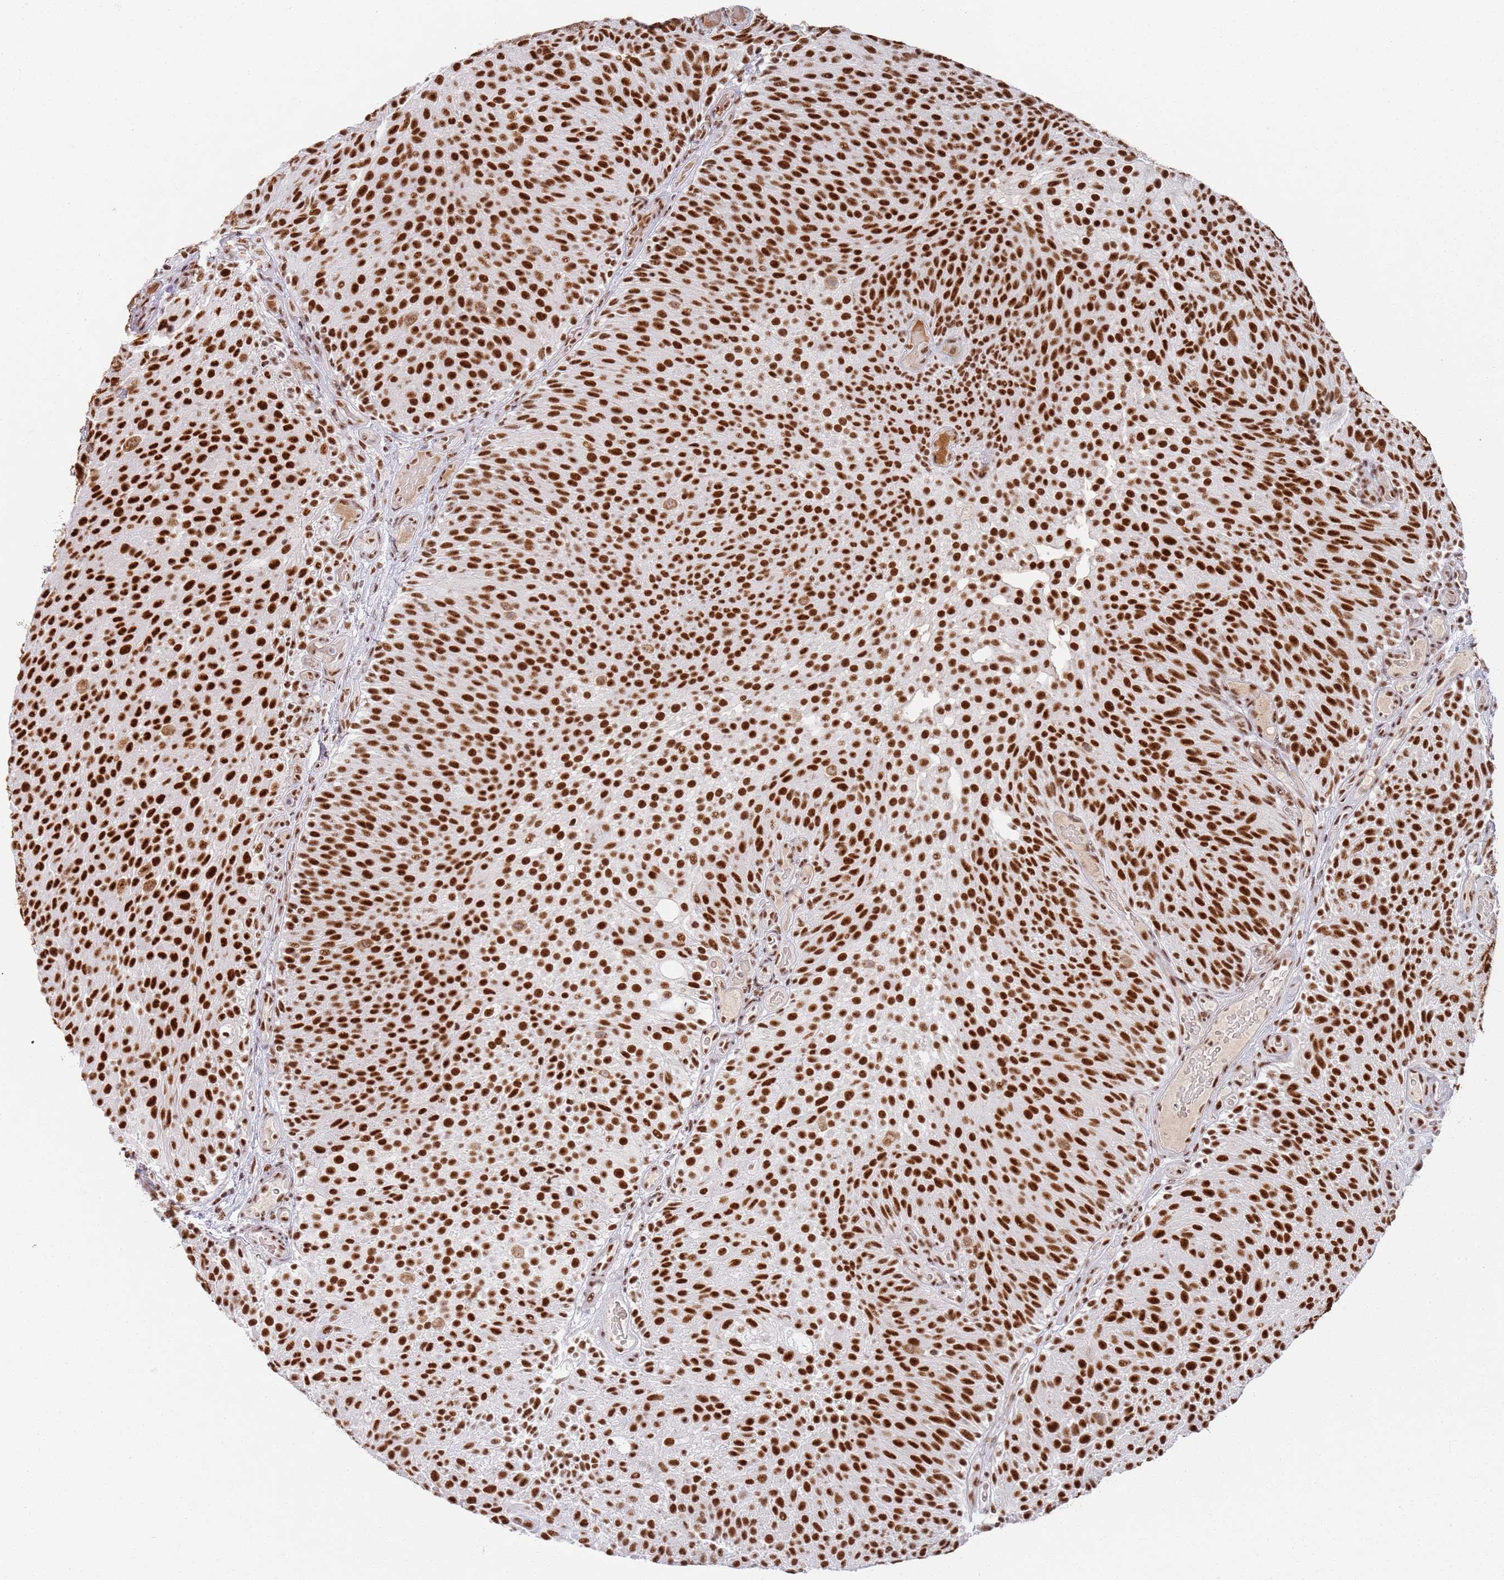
{"staining": {"intensity": "strong", "quantity": ">75%", "location": "nuclear"}, "tissue": "urothelial cancer", "cell_type": "Tumor cells", "image_type": "cancer", "snomed": [{"axis": "morphology", "description": "Urothelial carcinoma, Low grade"}, {"axis": "topography", "description": "Urinary bladder"}], "caption": "A brown stain shows strong nuclear staining of a protein in human low-grade urothelial carcinoma tumor cells.", "gene": "AKAP8L", "patient": {"sex": "male", "age": 78}}